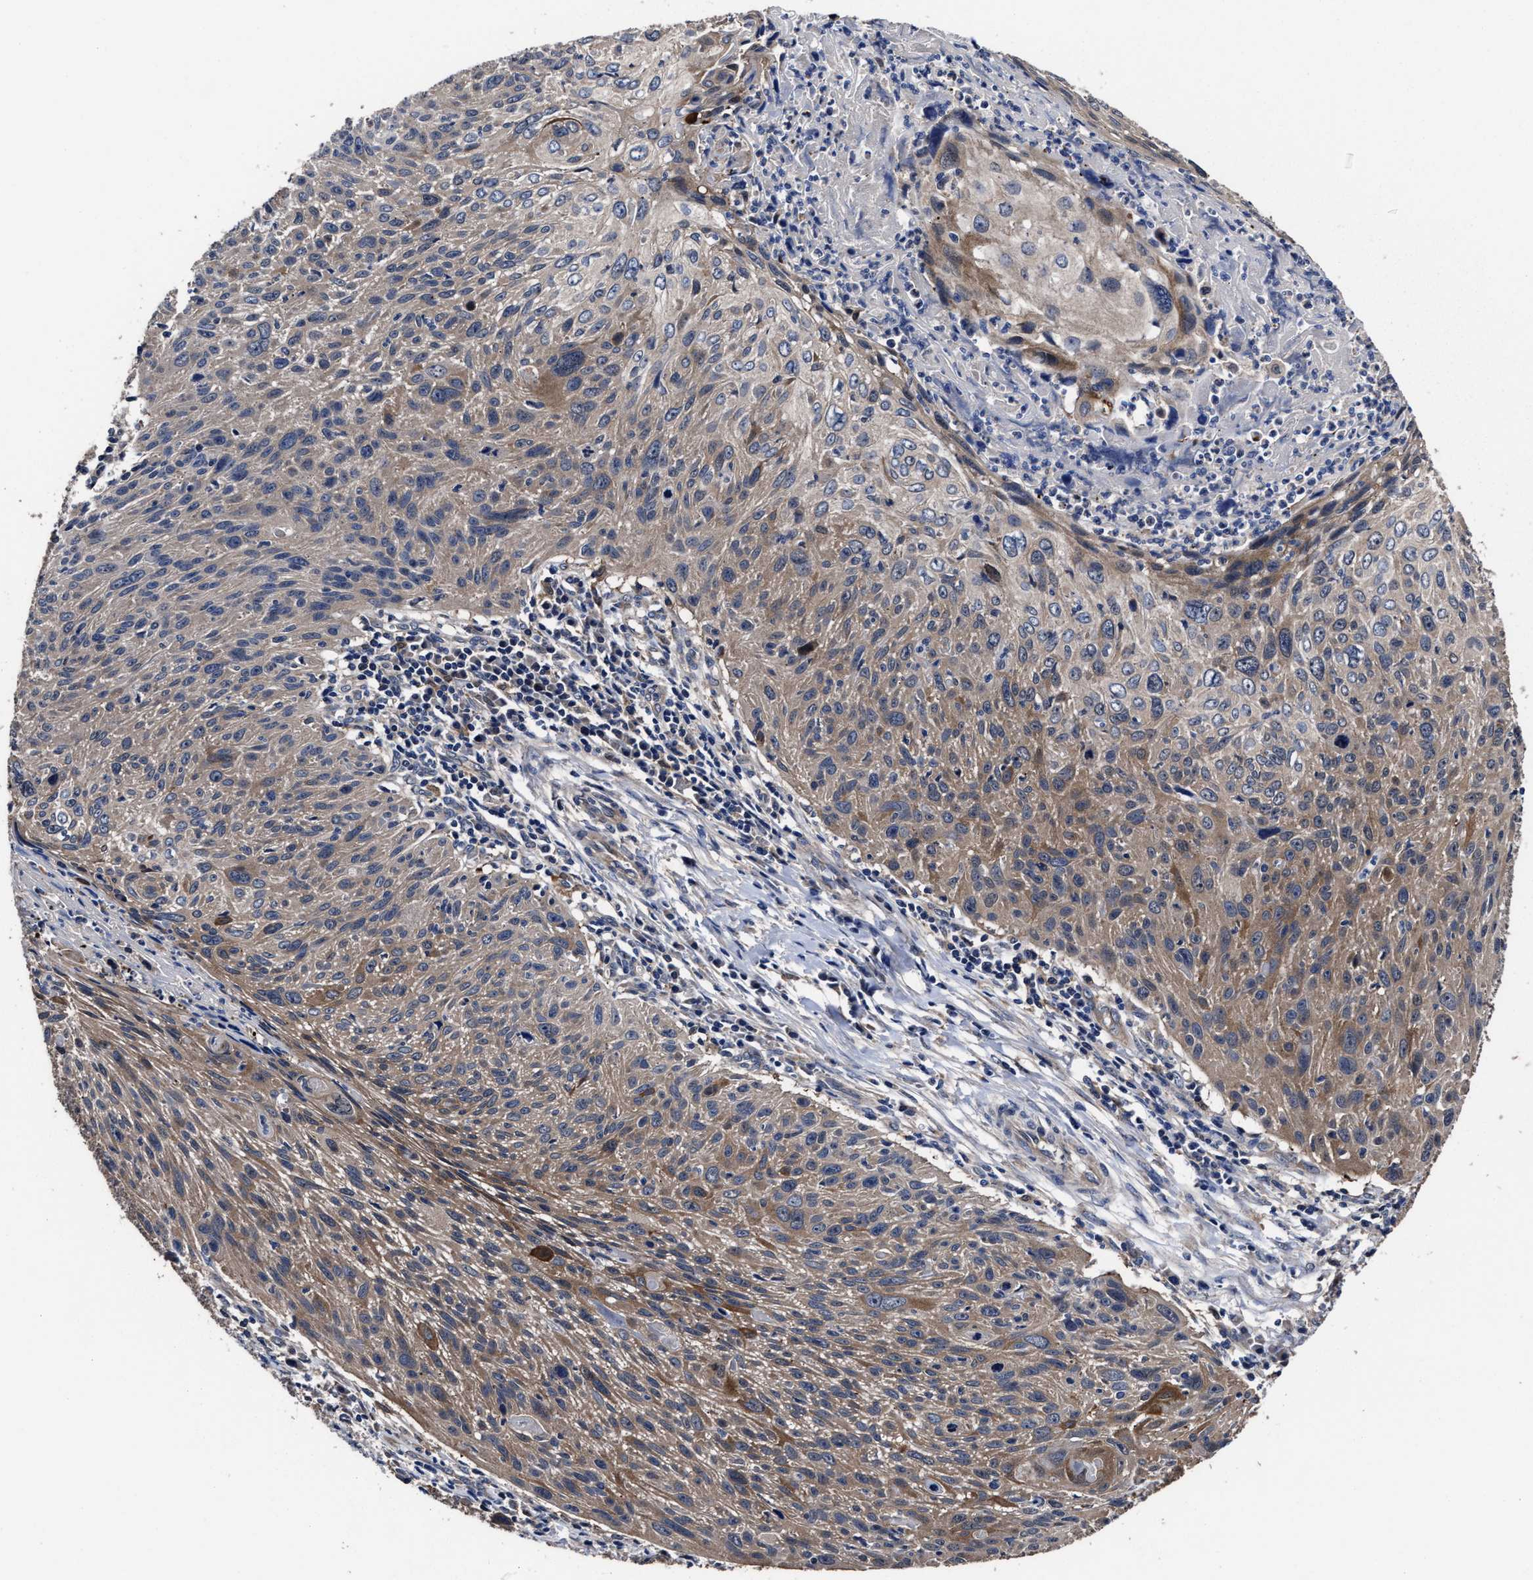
{"staining": {"intensity": "weak", "quantity": ">75%", "location": "cytoplasmic/membranous"}, "tissue": "cervical cancer", "cell_type": "Tumor cells", "image_type": "cancer", "snomed": [{"axis": "morphology", "description": "Squamous cell carcinoma, NOS"}, {"axis": "topography", "description": "Cervix"}], "caption": "Brown immunohistochemical staining in cervical cancer (squamous cell carcinoma) reveals weak cytoplasmic/membranous expression in approximately >75% of tumor cells. (DAB (3,3'-diaminobenzidine) IHC with brightfield microscopy, high magnification).", "gene": "SOCS5", "patient": {"sex": "female", "age": 51}}